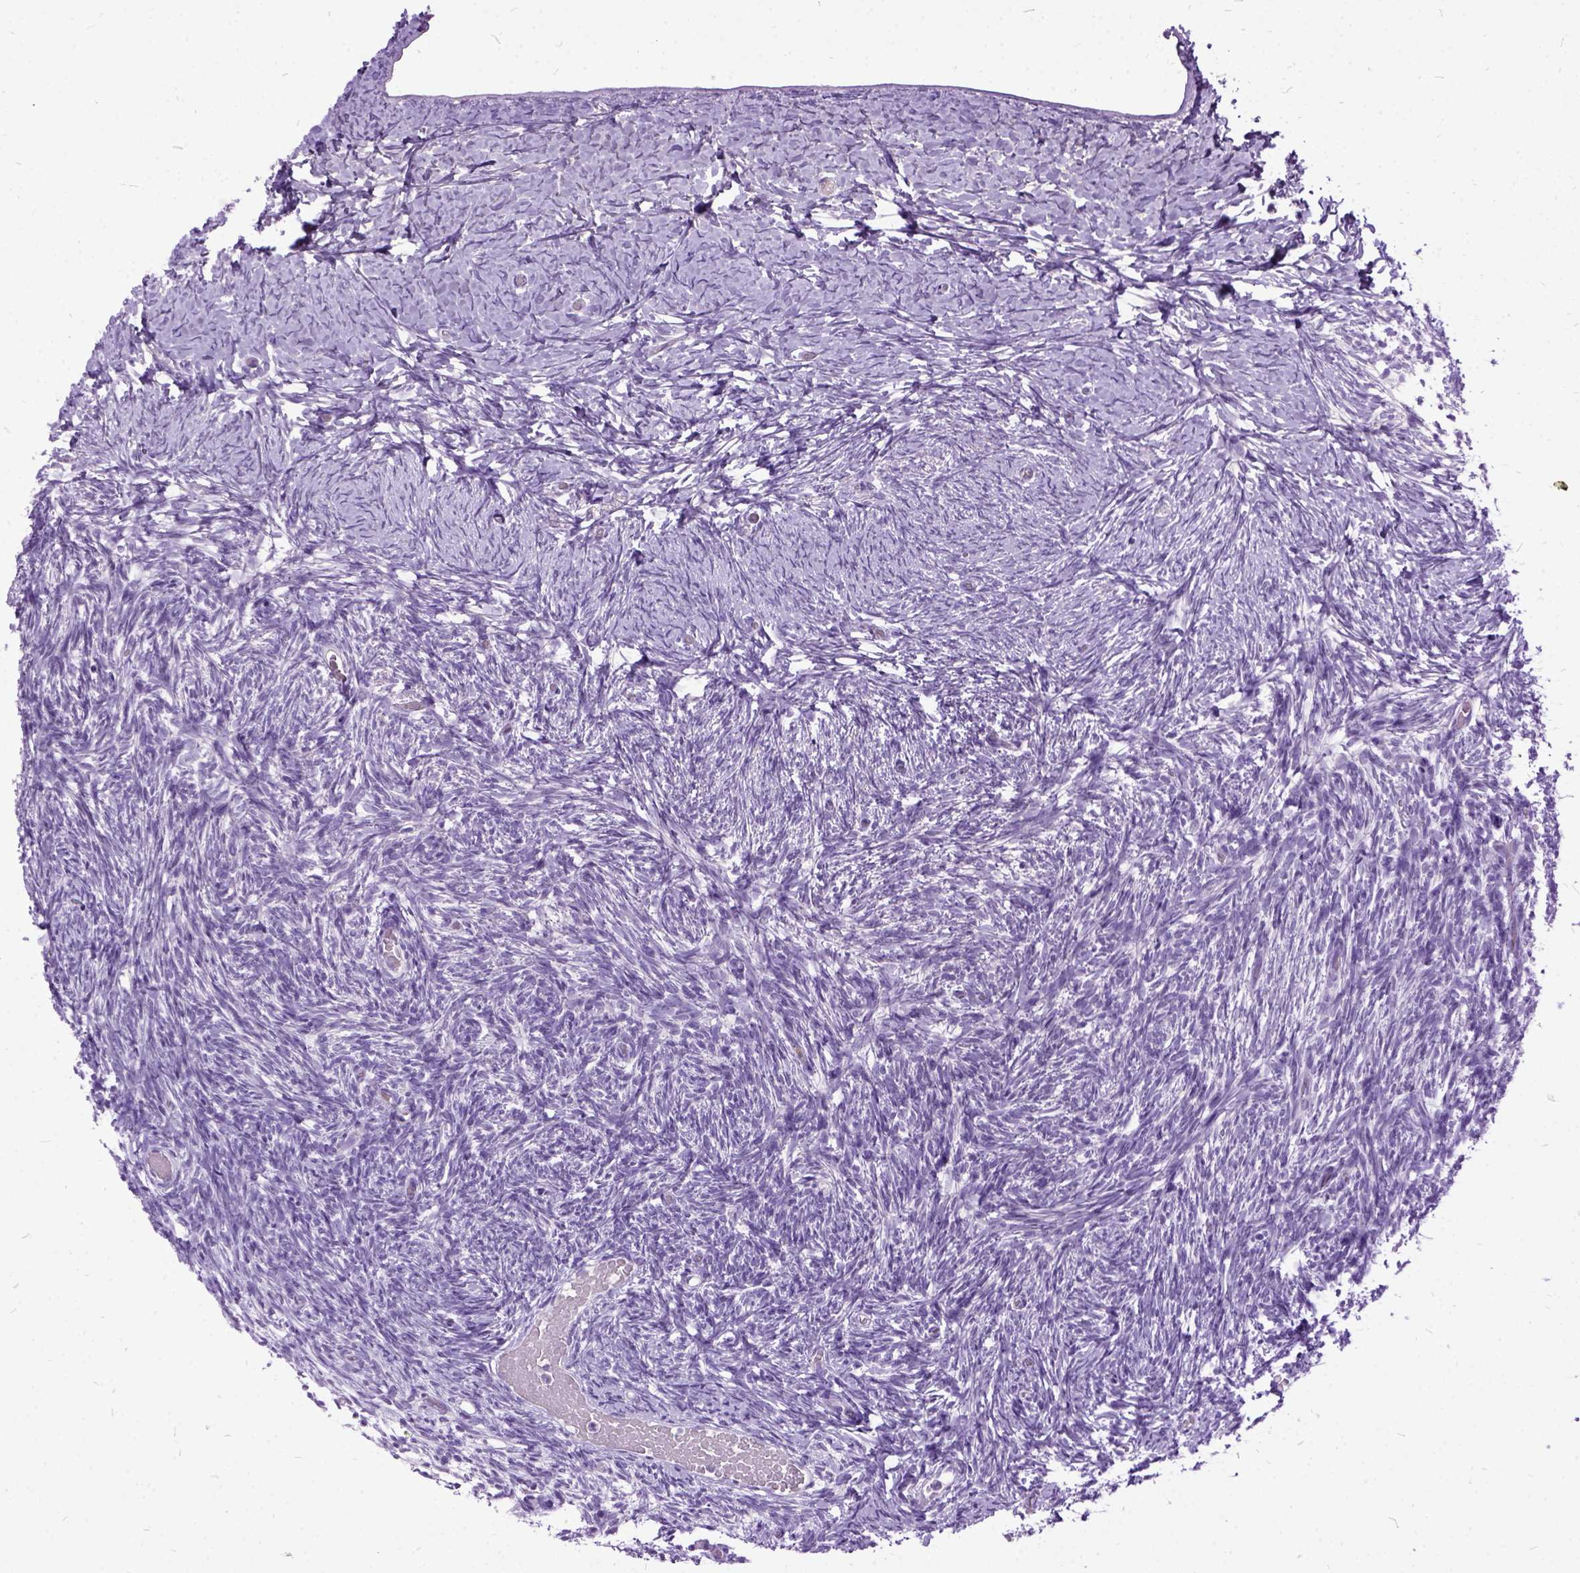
{"staining": {"intensity": "negative", "quantity": "none", "location": "none"}, "tissue": "ovary", "cell_type": "Follicle cells", "image_type": "normal", "snomed": [{"axis": "morphology", "description": "Normal tissue, NOS"}, {"axis": "topography", "description": "Ovary"}], "caption": "Immunohistochemistry histopathology image of normal ovary stained for a protein (brown), which displays no positivity in follicle cells.", "gene": "MME", "patient": {"sex": "female", "age": 39}}